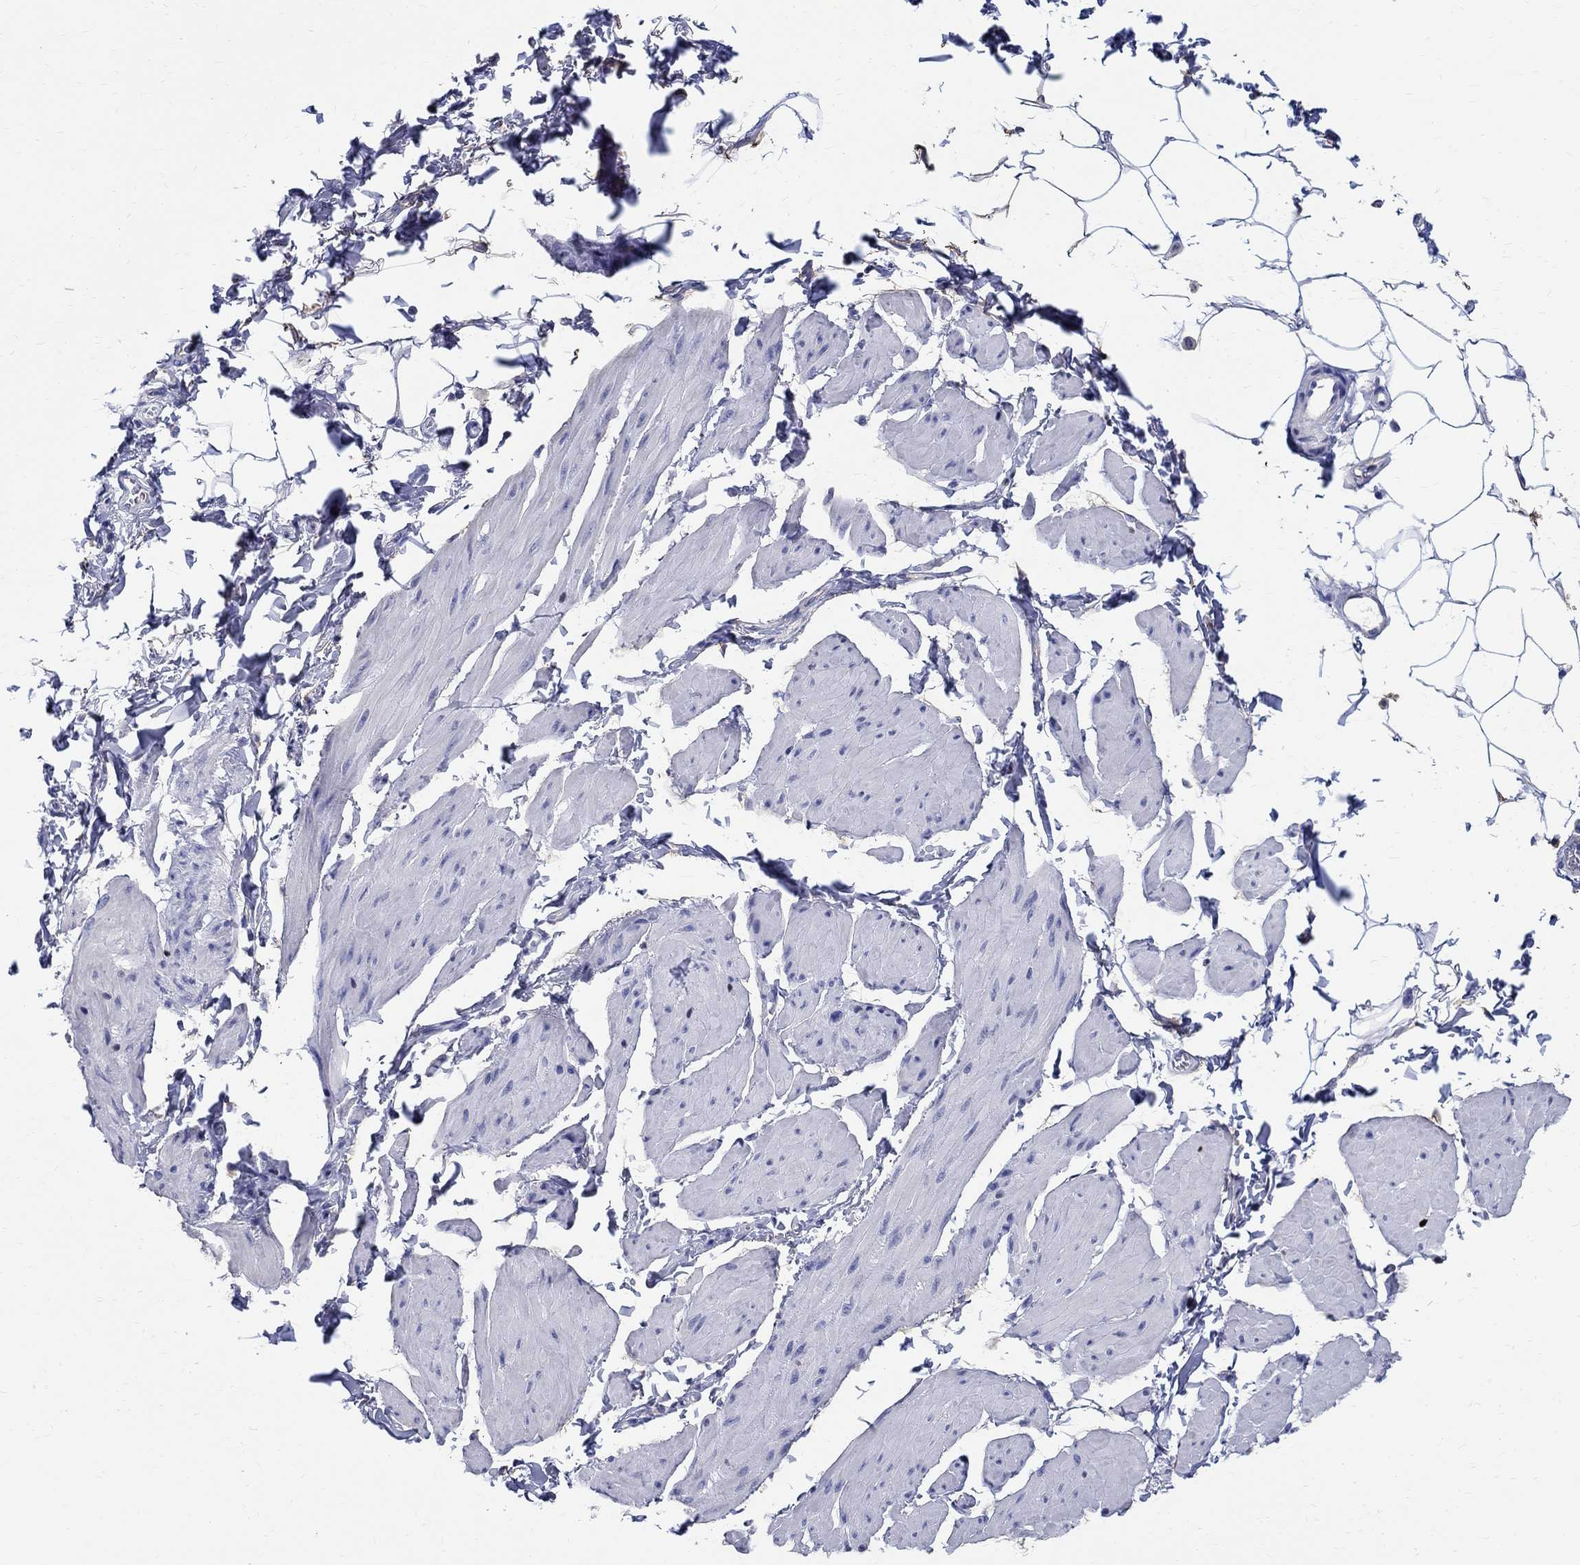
{"staining": {"intensity": "negative", "quantity": "none", "location": "none"}, "tissue": "smooth muscle", "cell_type": "Smooth muscle cells", "image_type": "normal", "snomed": [{"axis": "morphology", "description": "Normal tissue, NOS"}, {"axis": "topography", "description": "Adipose tissue"}, {"axis": "topography", "description": "Smooth muscle"}, {"axis": "topography", "description": "Peripheral nerve tissue"}], "caption": "High power microscopy micrograph of an immunohistochemistry (IHC) photomicrograph of benign smooth muscle, revealing no significant expression in smooth muscle cells.", "gene": "SOX2", "patient": {"sex": "male", "age": 83}}